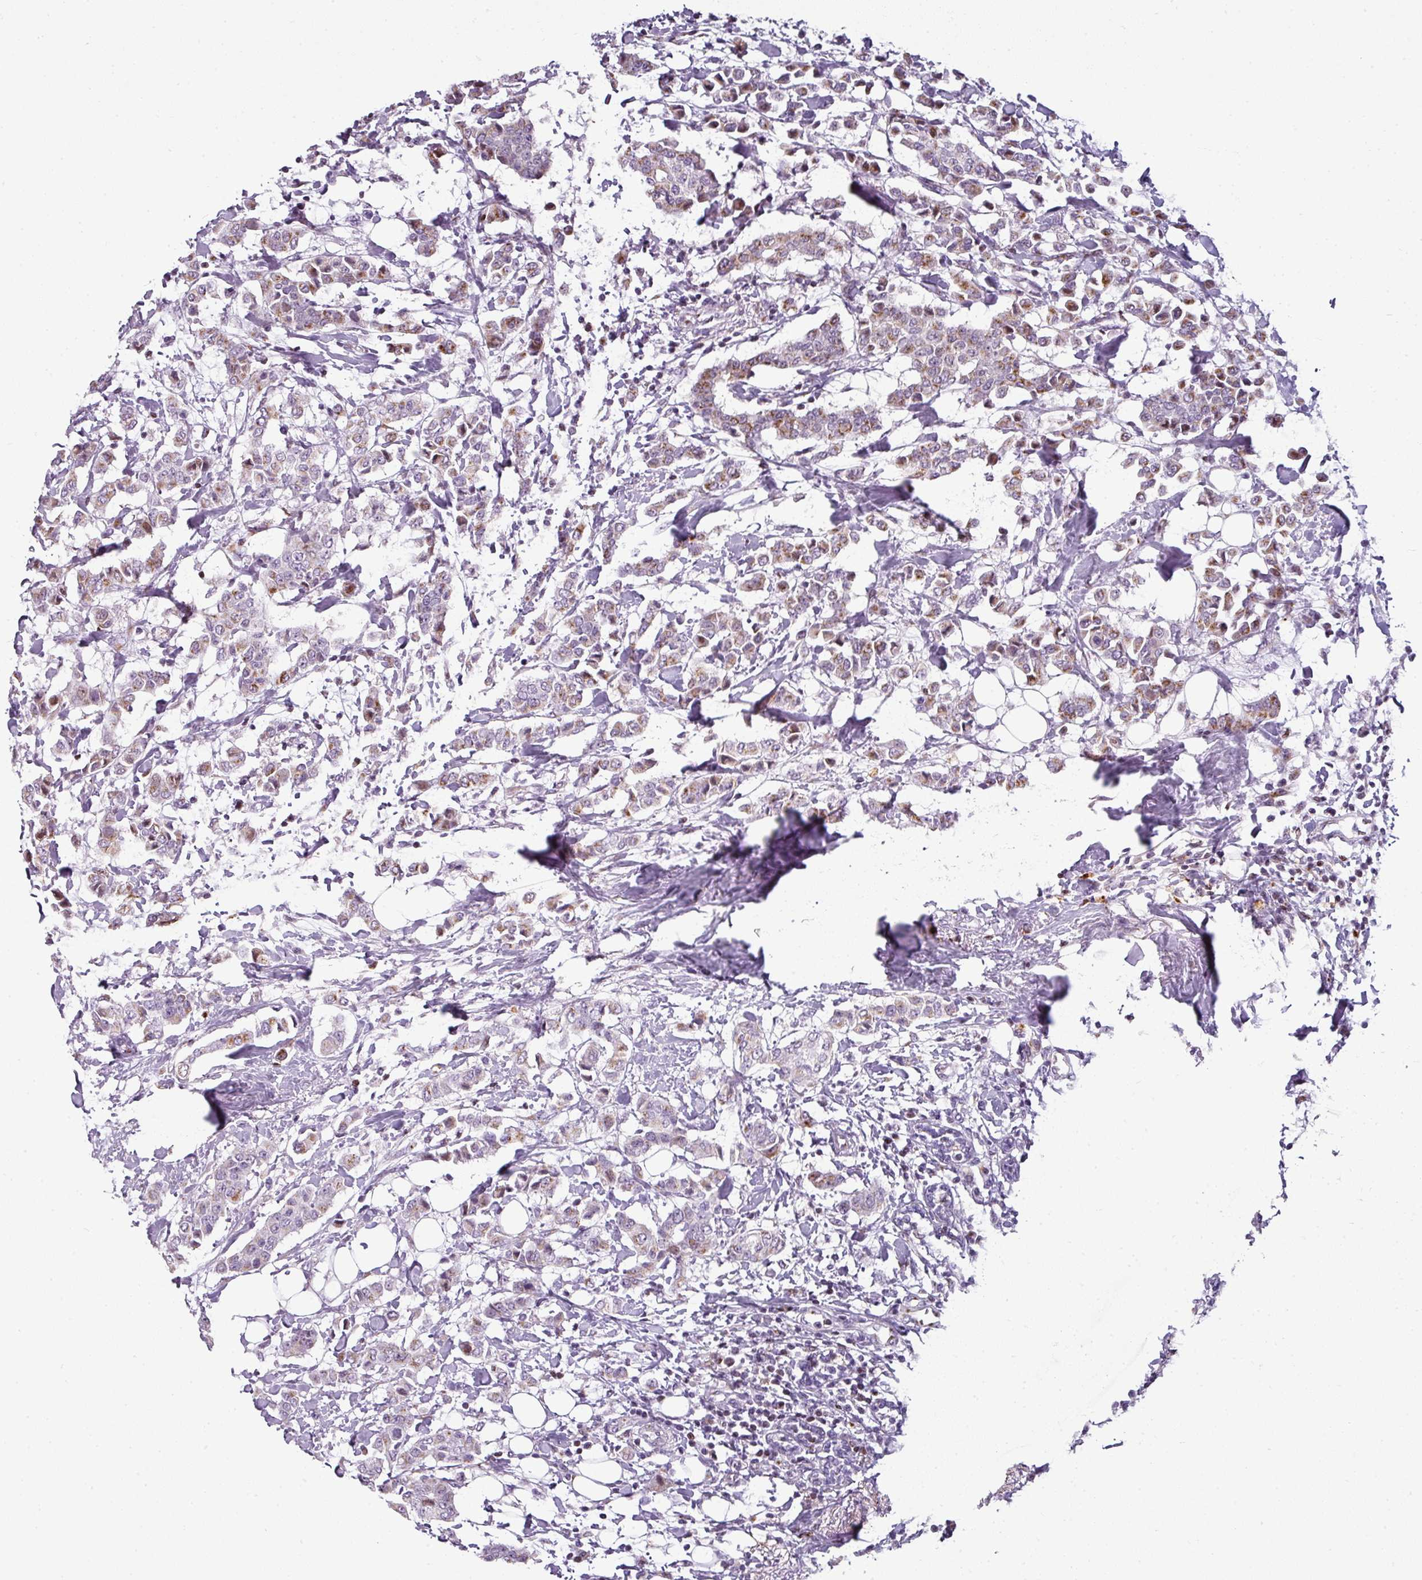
{"staining": {"intensity": "moderate", "quantity": ">75%", "location": "cytoplasmic/membranous"}, "tissue": "breast cancer", "cell_type": "Tumor cells", "image_type": "cancer", "snomed": [{"axis": "morphology", "description": "Duct carcinoma"}, {"axis": "topography", "description": "Breast"}], "caption": "Brown immunohistochemical staining in intraductal carcinoma (breast) shows moderate cytoplasmic/membranous expression in approximately >75% of tumor cells.", "gene": "SYT8", "patient": {"sex": "female", "age": 40}}